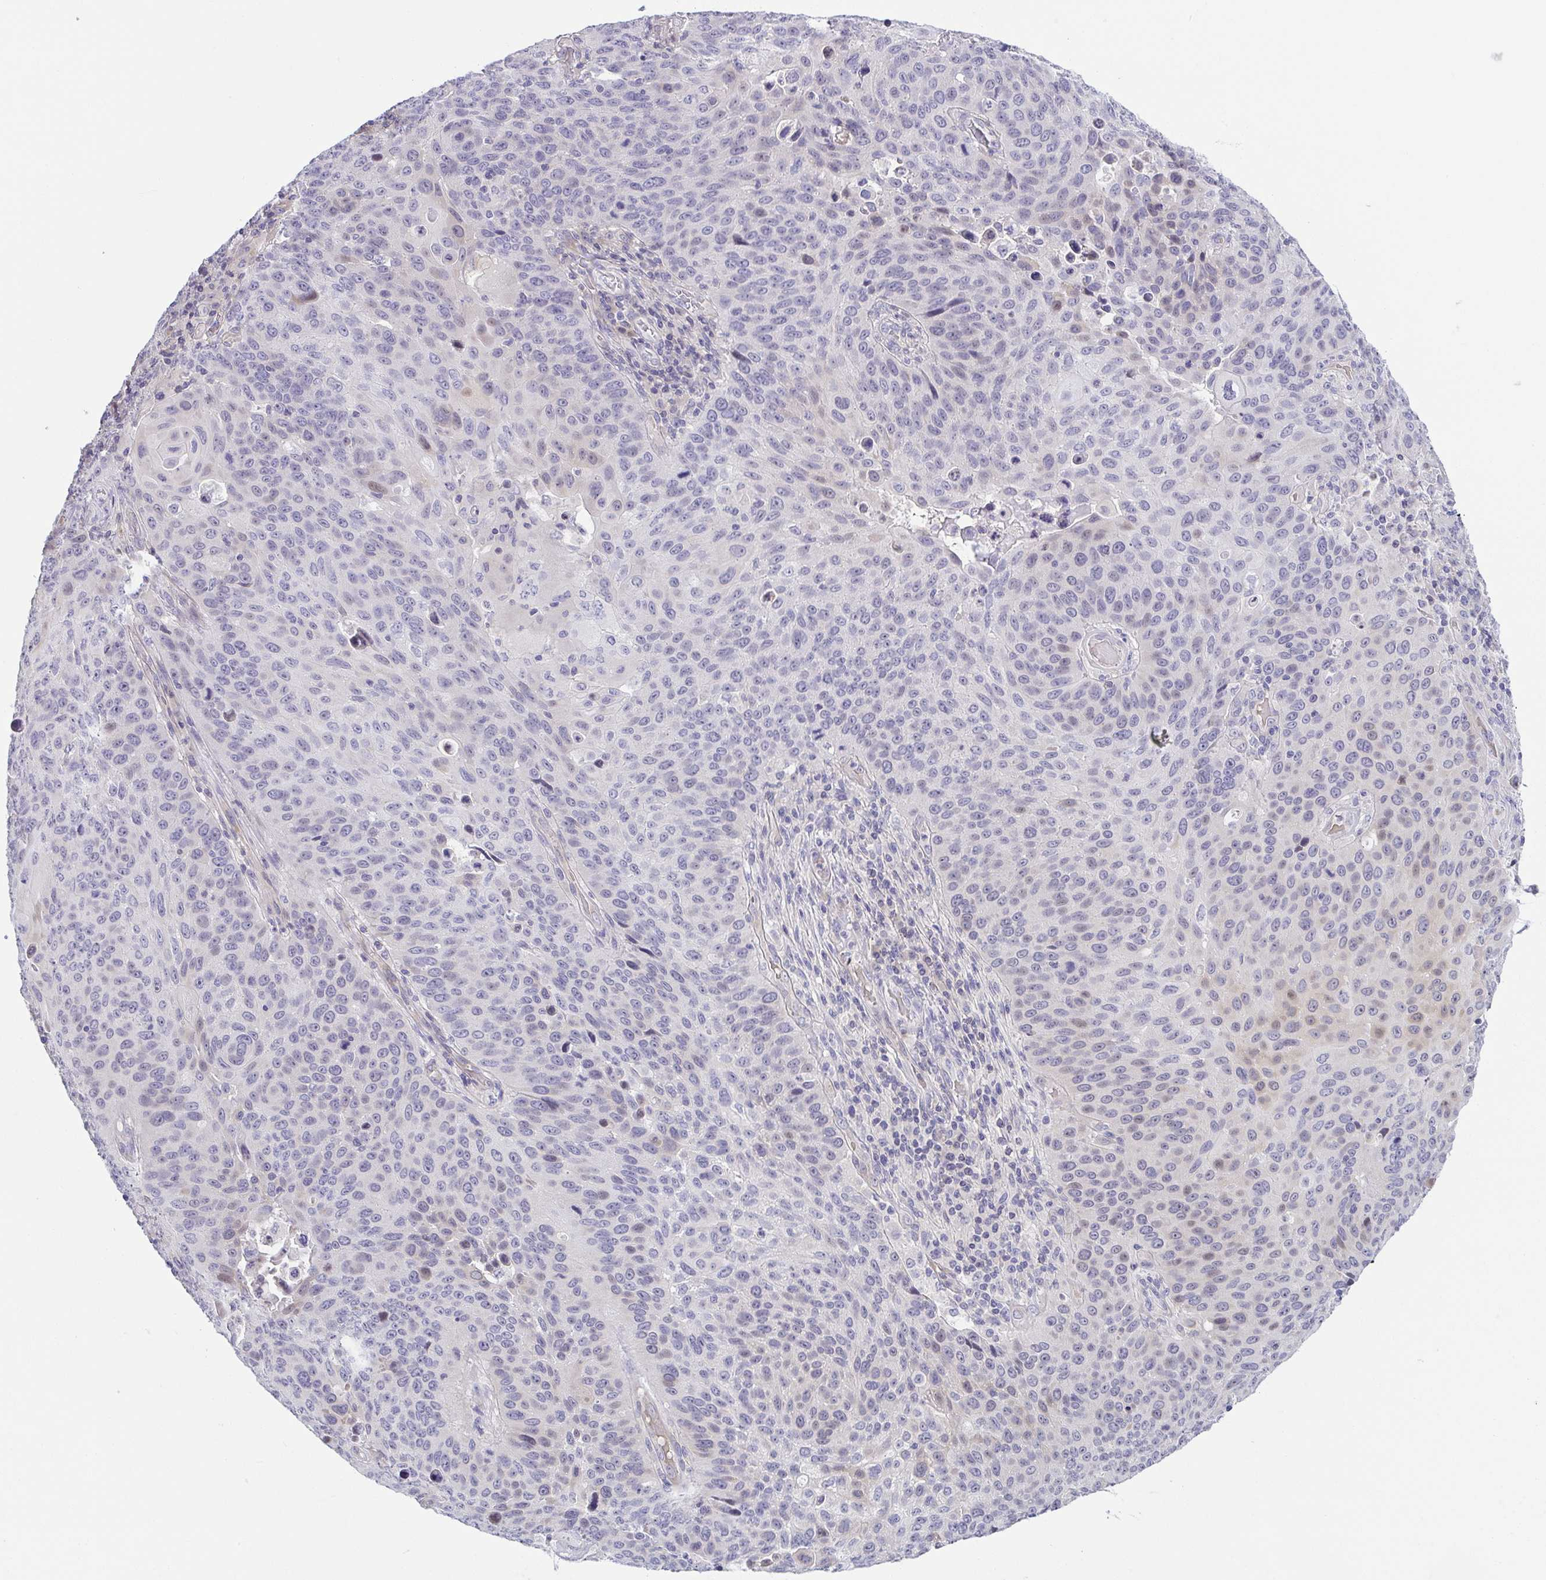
{"staining": {"intensity": "negative", "quantity": "none", "location": "none"}, "tissue": "lung cancer", "cell_type": "Tumor cells", "image_type": "cancer", "snomed": [{"axis": "morphology", "description": "Squamous cell carcinoma, NOS"}, {"axis": "topography", "description": "Lung"}], "caption": "Immunohistochemistry of human lung squamous cell carcinoma reveals no staining in tumor cells. (Stains: DAB (3,3'-diaminobenzidine) immunohistochemistry (IHC) with hematoxylin counter stain, Microscopy: brightfield microscopy at high magnification).", "gene": "FAM162B", "patient": {"sex": "male", "age": 68}}